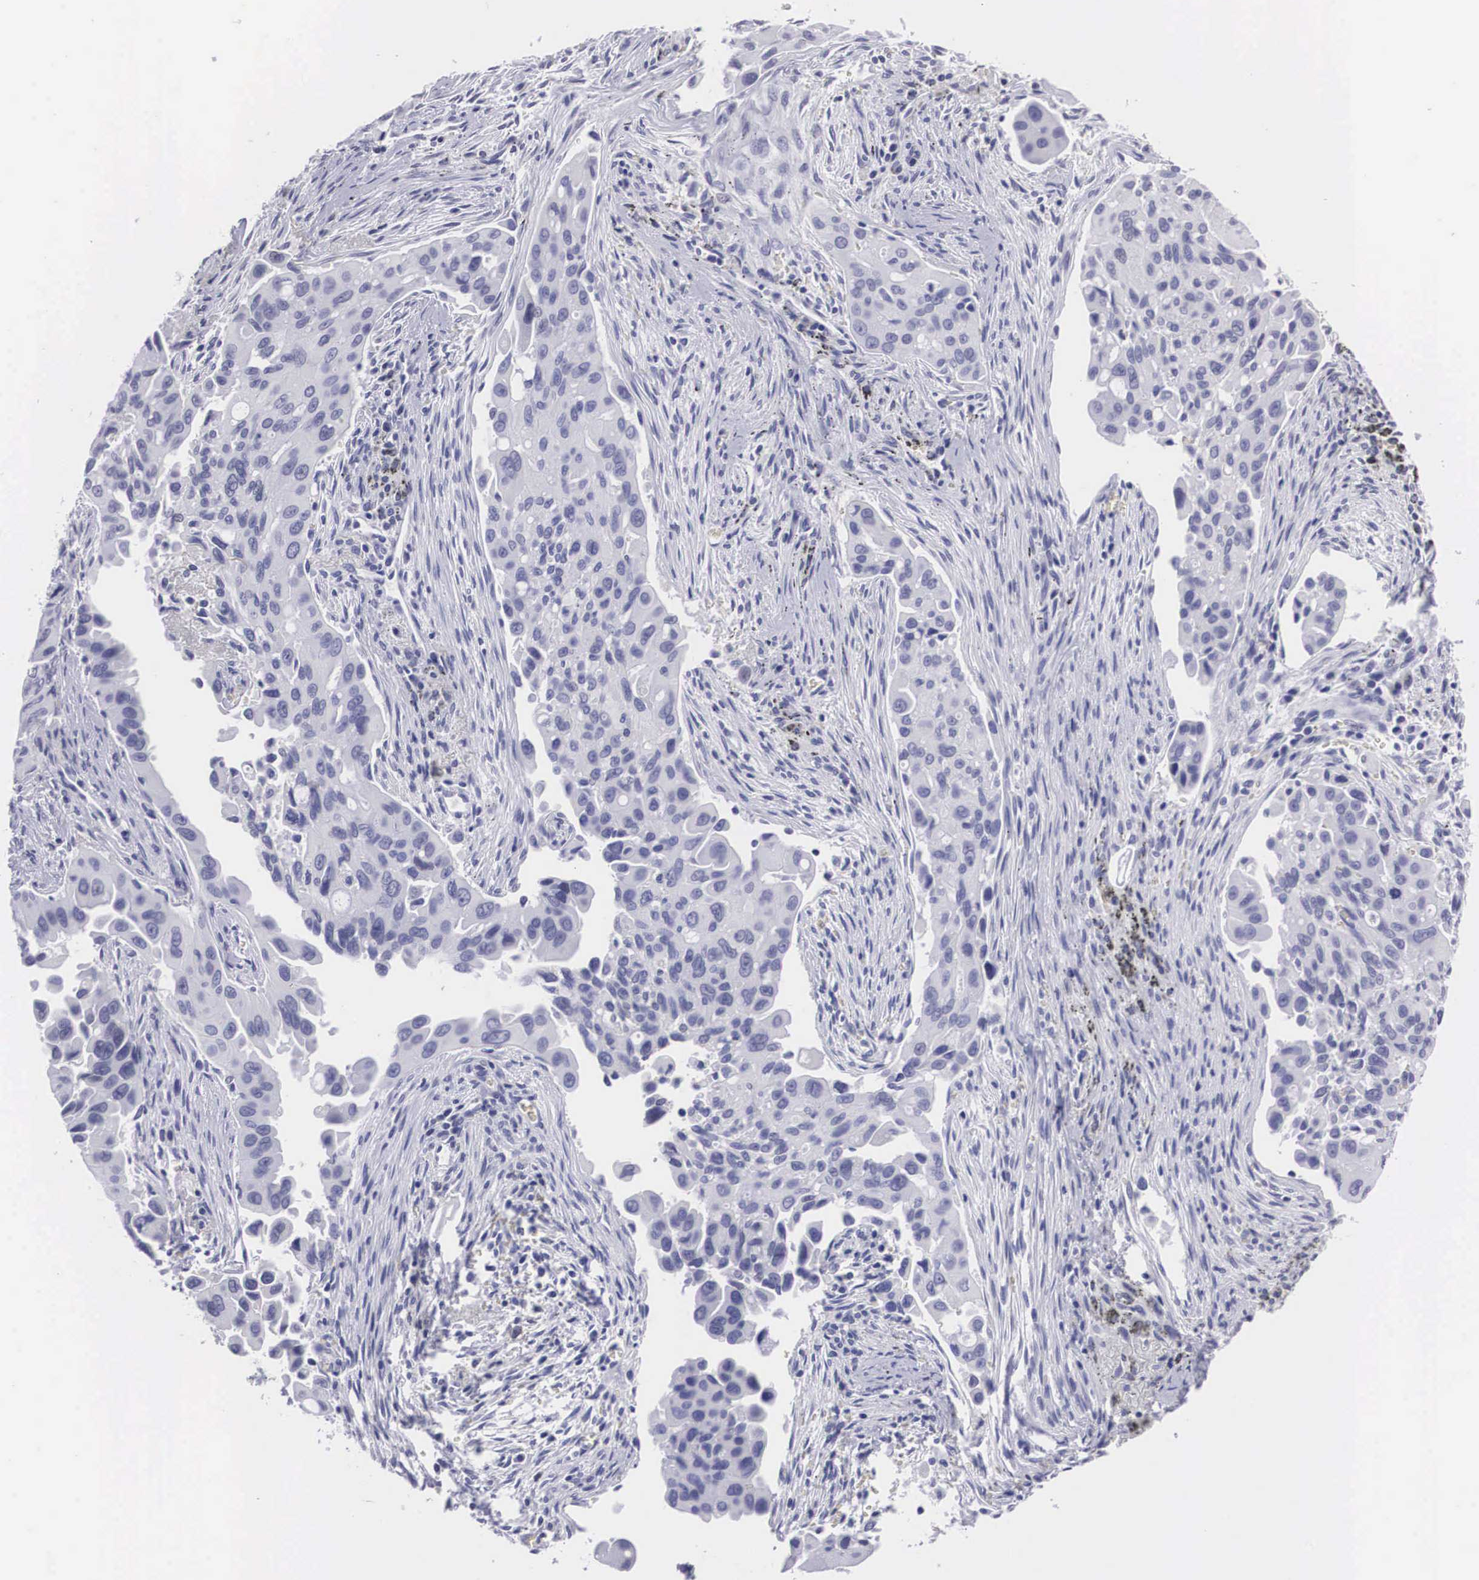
{"staining": {"intensity": "negative", "quantity": "none", "location": "none"}, "tissue": "lung cancer", "cell_type": "Tumor cells", "image_type": "cancer", "snomed": [{"axis": "morphology", "description": "Adenocarcinoma, NOS"}, {"axis": "topography", "description": "Lung"}], "caption": "High power microscopy image of an immunohistochemistry image of lung adenocarcinoma, revealing no significant expression in tumor cells.", "gene": "C22orf31", "patient": {"sex": "male", "age": 68}}